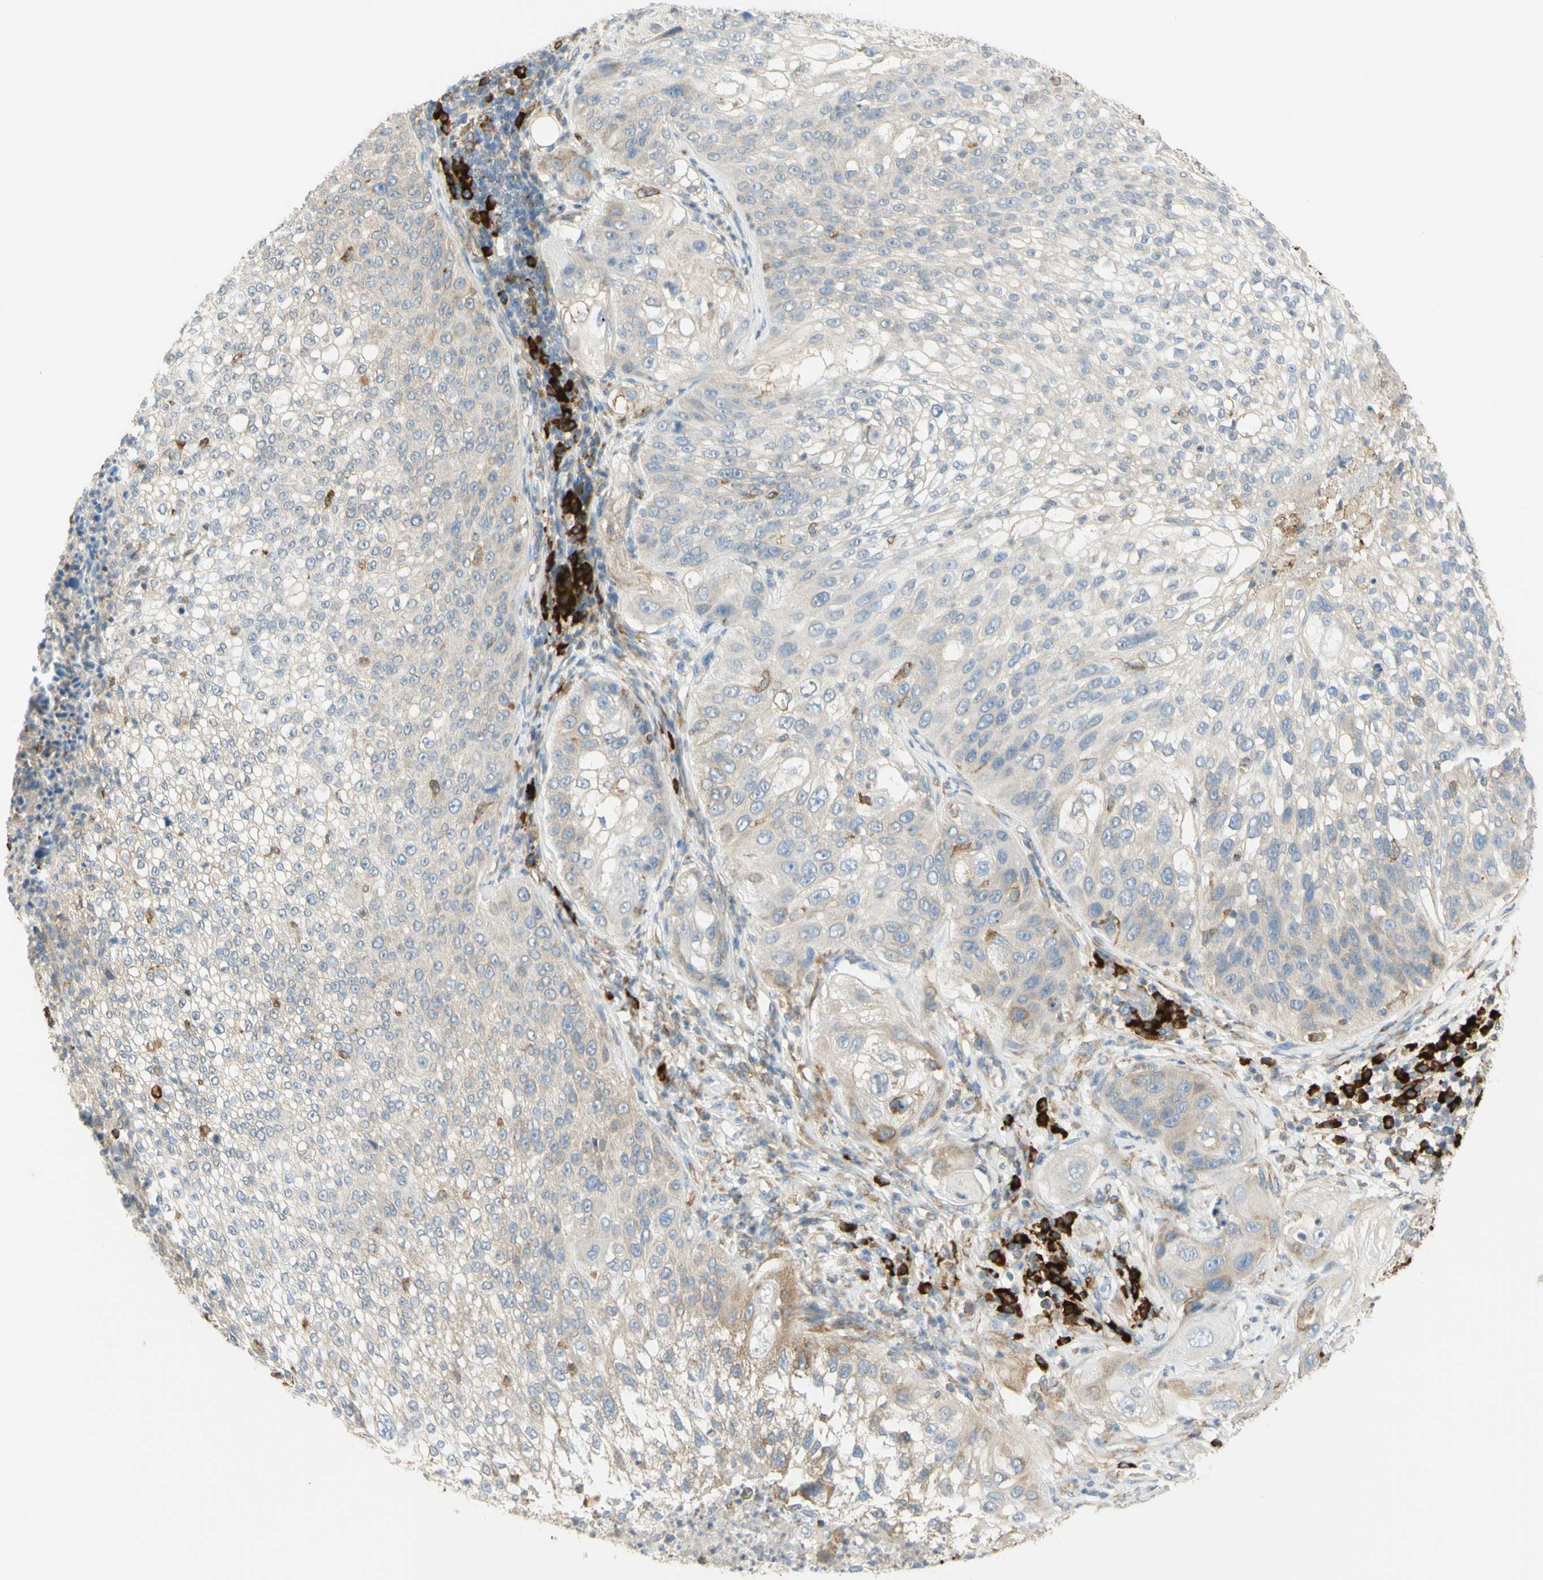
{"staining": {"intensity": "moderate", "quantity": "<25%", "location": "cytoplasmic/membranous"}, "tissue": "lung cancer", "cell_type": "Tumor cells", "image_type": "cancer", "snomed": [{"axis": "morphology", "description": "Inflammation, NOS"}, {"axis": "morphology", "description": "Squamous cell carcinoma, NOS"}, {"axis": "topography", "description": "Lymph node"}, {"axis": "topography", "description": "Soft tissue"}, {"axis": "topography", "description": "Lung"}], "caption": "Immunohistochemistry of human lung cancer (squamous cell carcinoma) reveals low levels of moderate cytoplasmic/membranous expression in about <25% of tumor cells.", "gene": "MANF", "patient": {"sex": "male", "age": 66}}